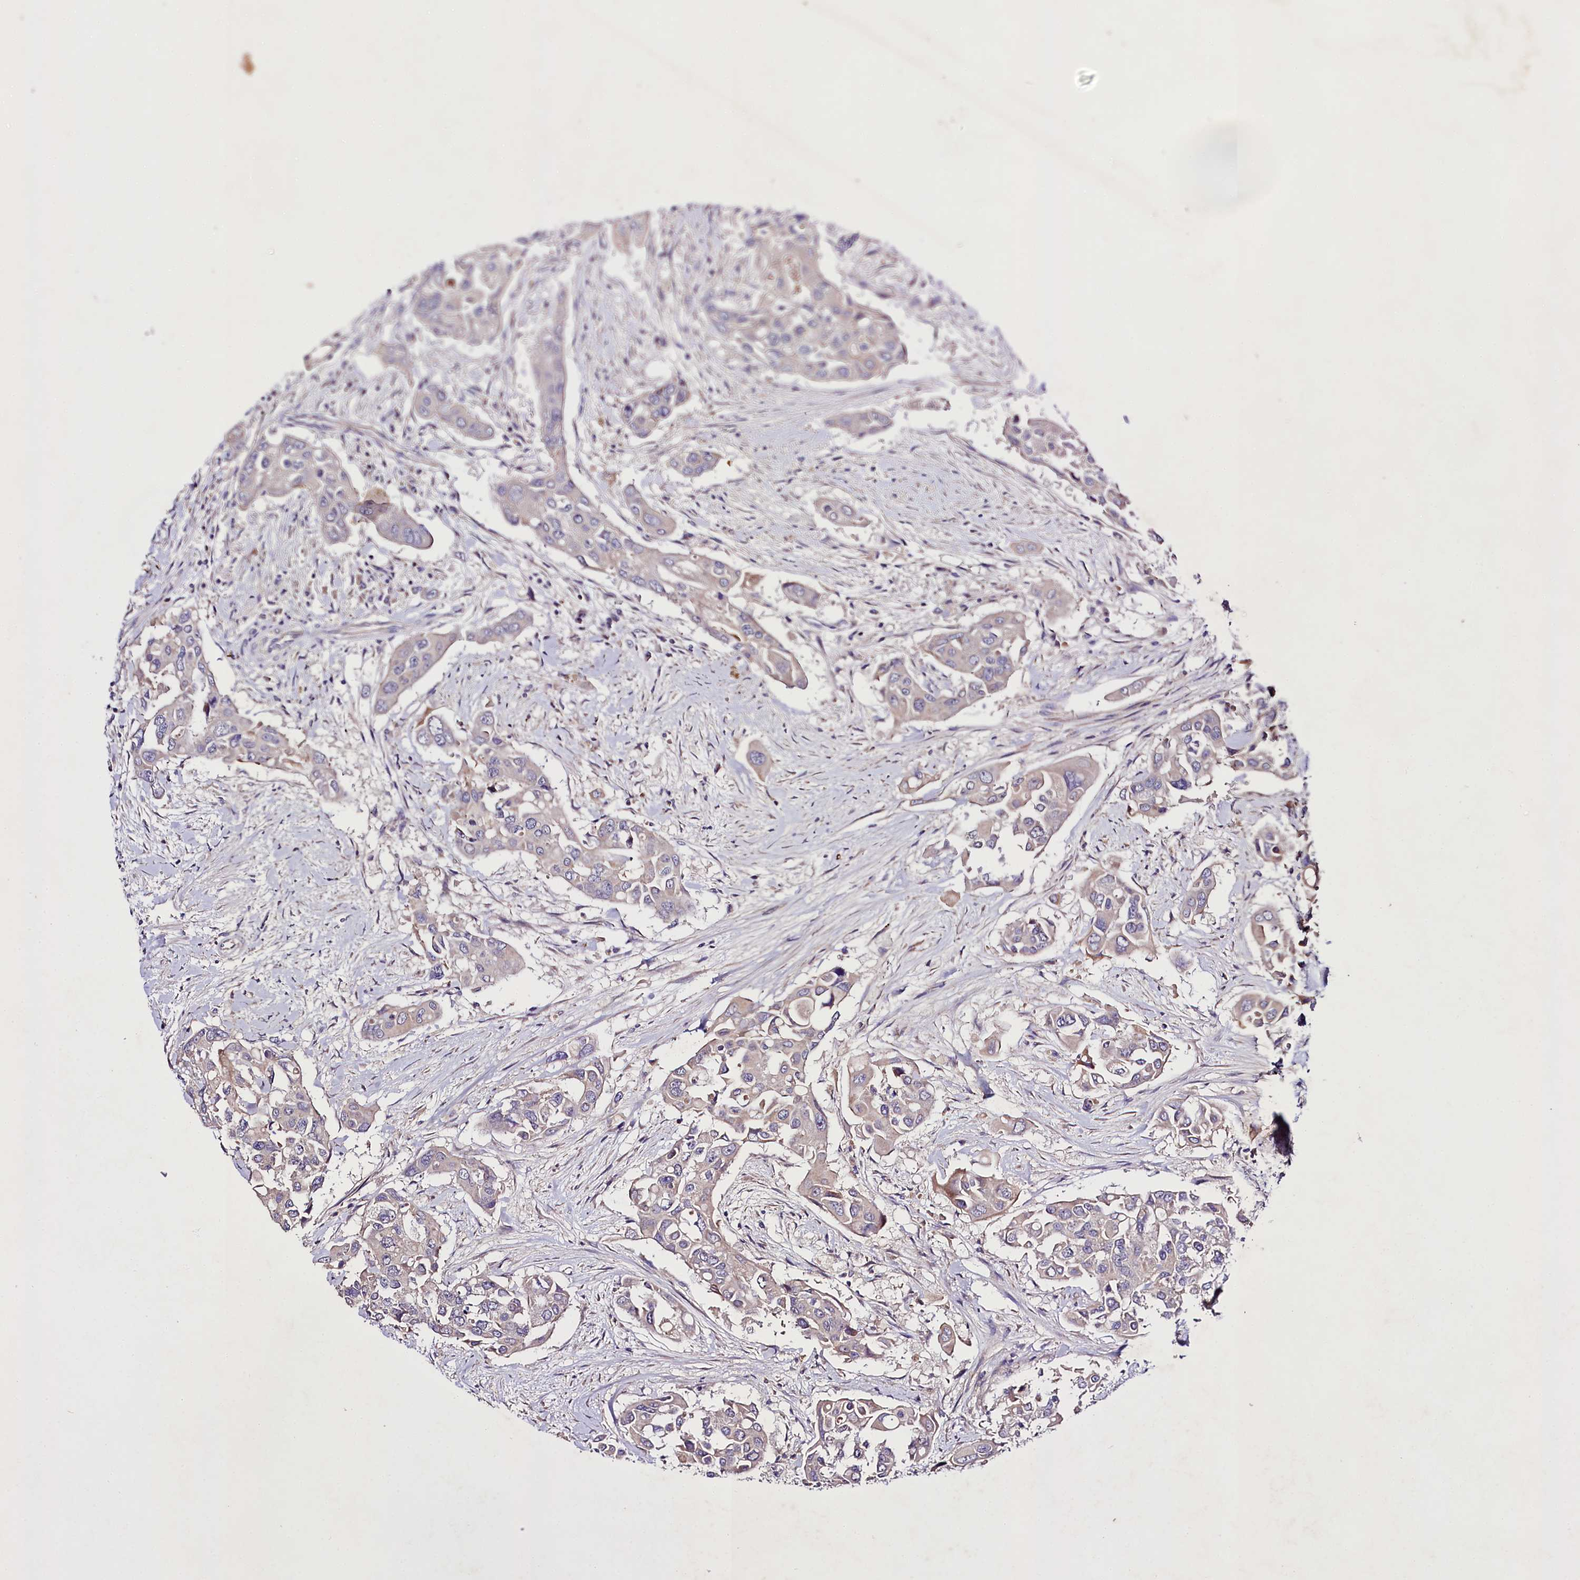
{"staining": {"intensity": "negative", "quantity": "none", "location": "none"}, "tissue": "colorectal cancer", "cell_type": "Tumor cells", "image_type": "cancer", "snomed": [{"axis": "morphology", "description": "Adenocarcinoma, NOS"}, {"axis": "topography", "description": "Colon"}], "caption": "This micrograph is of colorectal cancer (adenocarcinoma) stained with immunohistochemistry to label a protein in brown with the nuclei are counter-stained blue. There is no expression in tumor cells. (DAB (3,3'-diaminobenzidine) IHC, high magnification).", "gene": "ZNF45", "patient": {"sex": "male", "age": 77}}